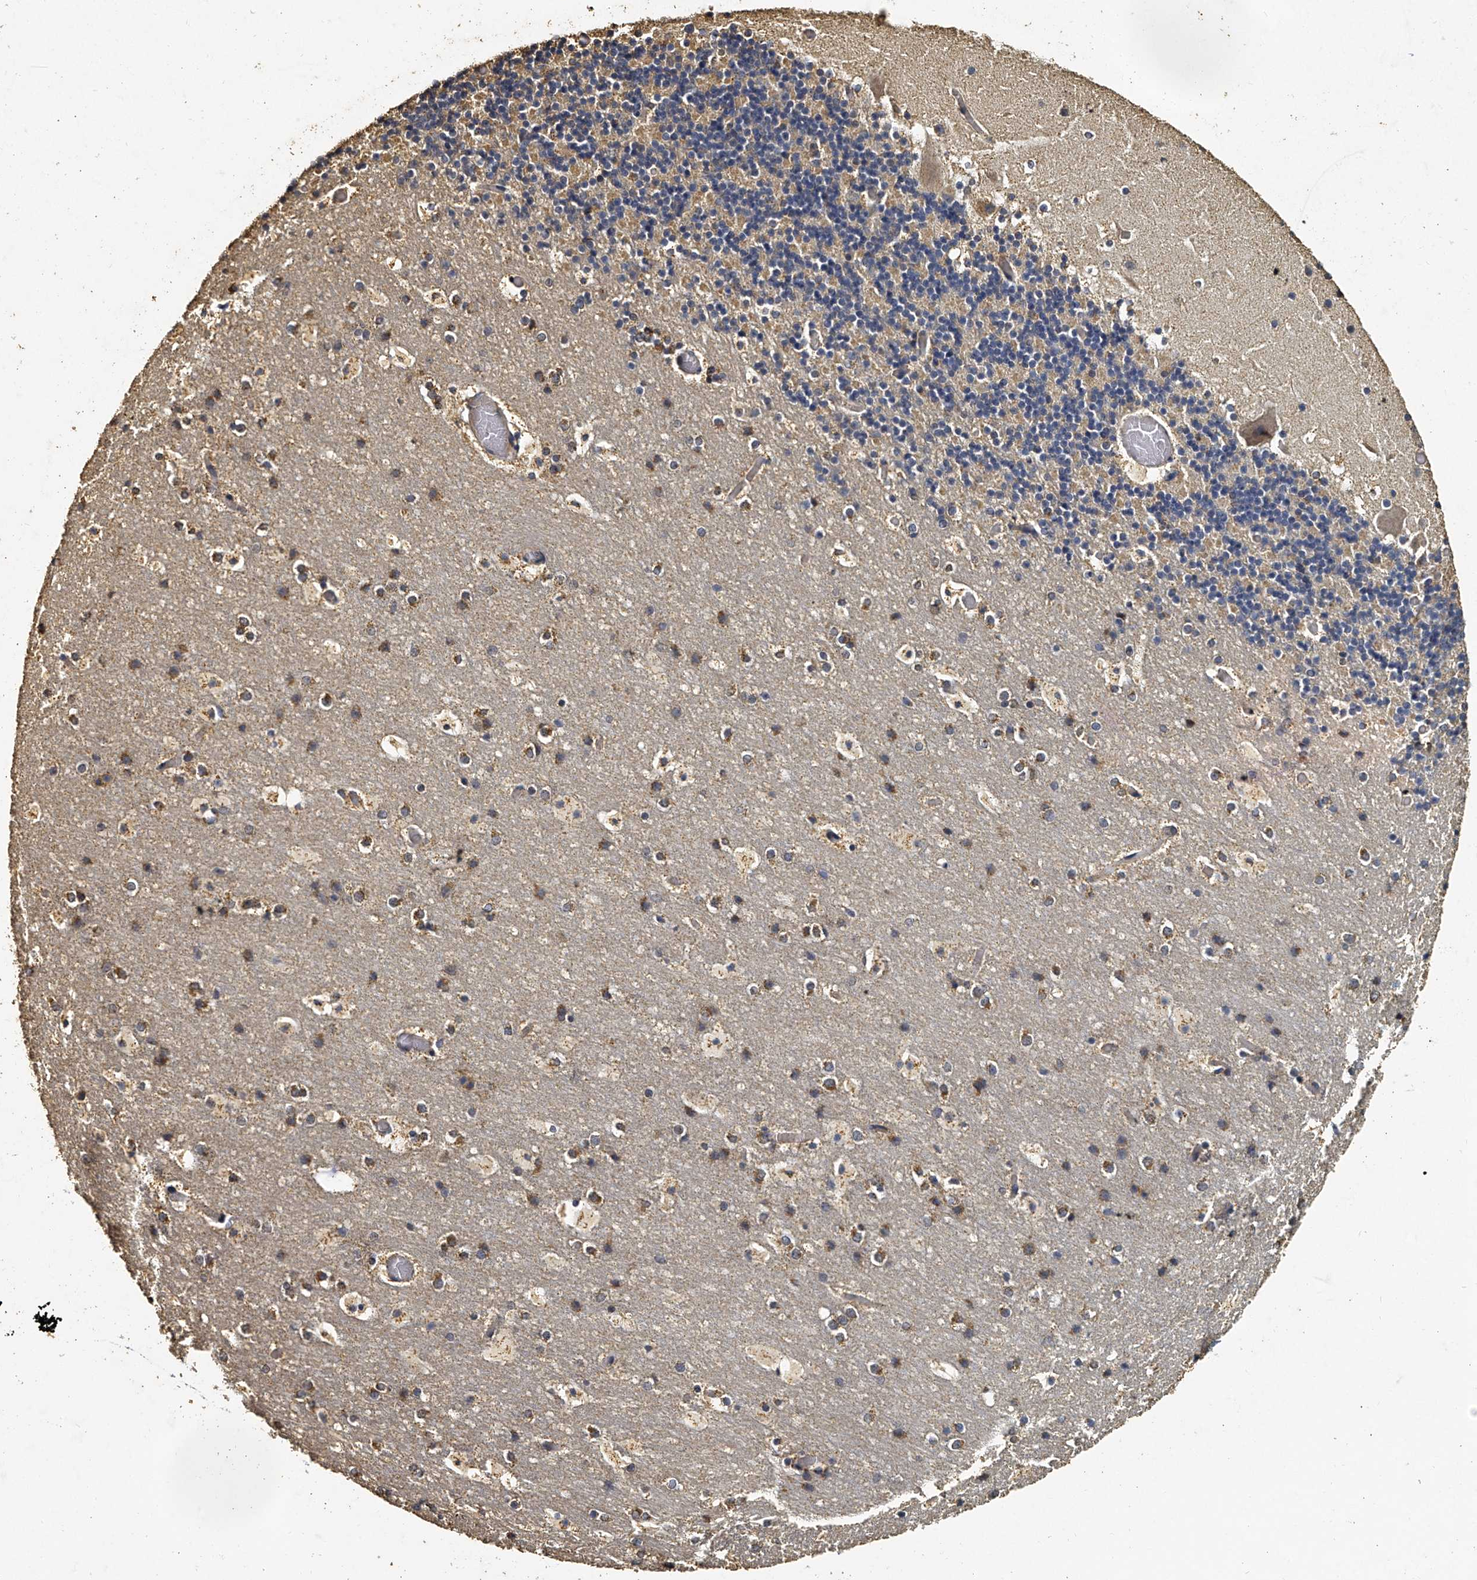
{"staining": {"intensity": "weak", "quantity": "25%-75%", "location": "cytoplasmic/membranous"}, "tissue": "cerebellum", "cell_type": "Cells in granular layer", "image_type": "normal", "snomed": [{"axis": "morphology", "description": "Normal tissue, NOS"}, {"axis": "topography", "description": "Cerebellum"}], "caption": "Immunohistochemistry photomicrograph of unremarkable cerebellum: cerebellum stained using immunohistochemistry displays low levels of weak protein expression localized specifically in the cytoplasmic/membranous of cells in granular layer, appearing as a cytoplasmic/membranous brown color.", "gene": "MRPL28", "patient": {"sex": "male", "age": 57}}